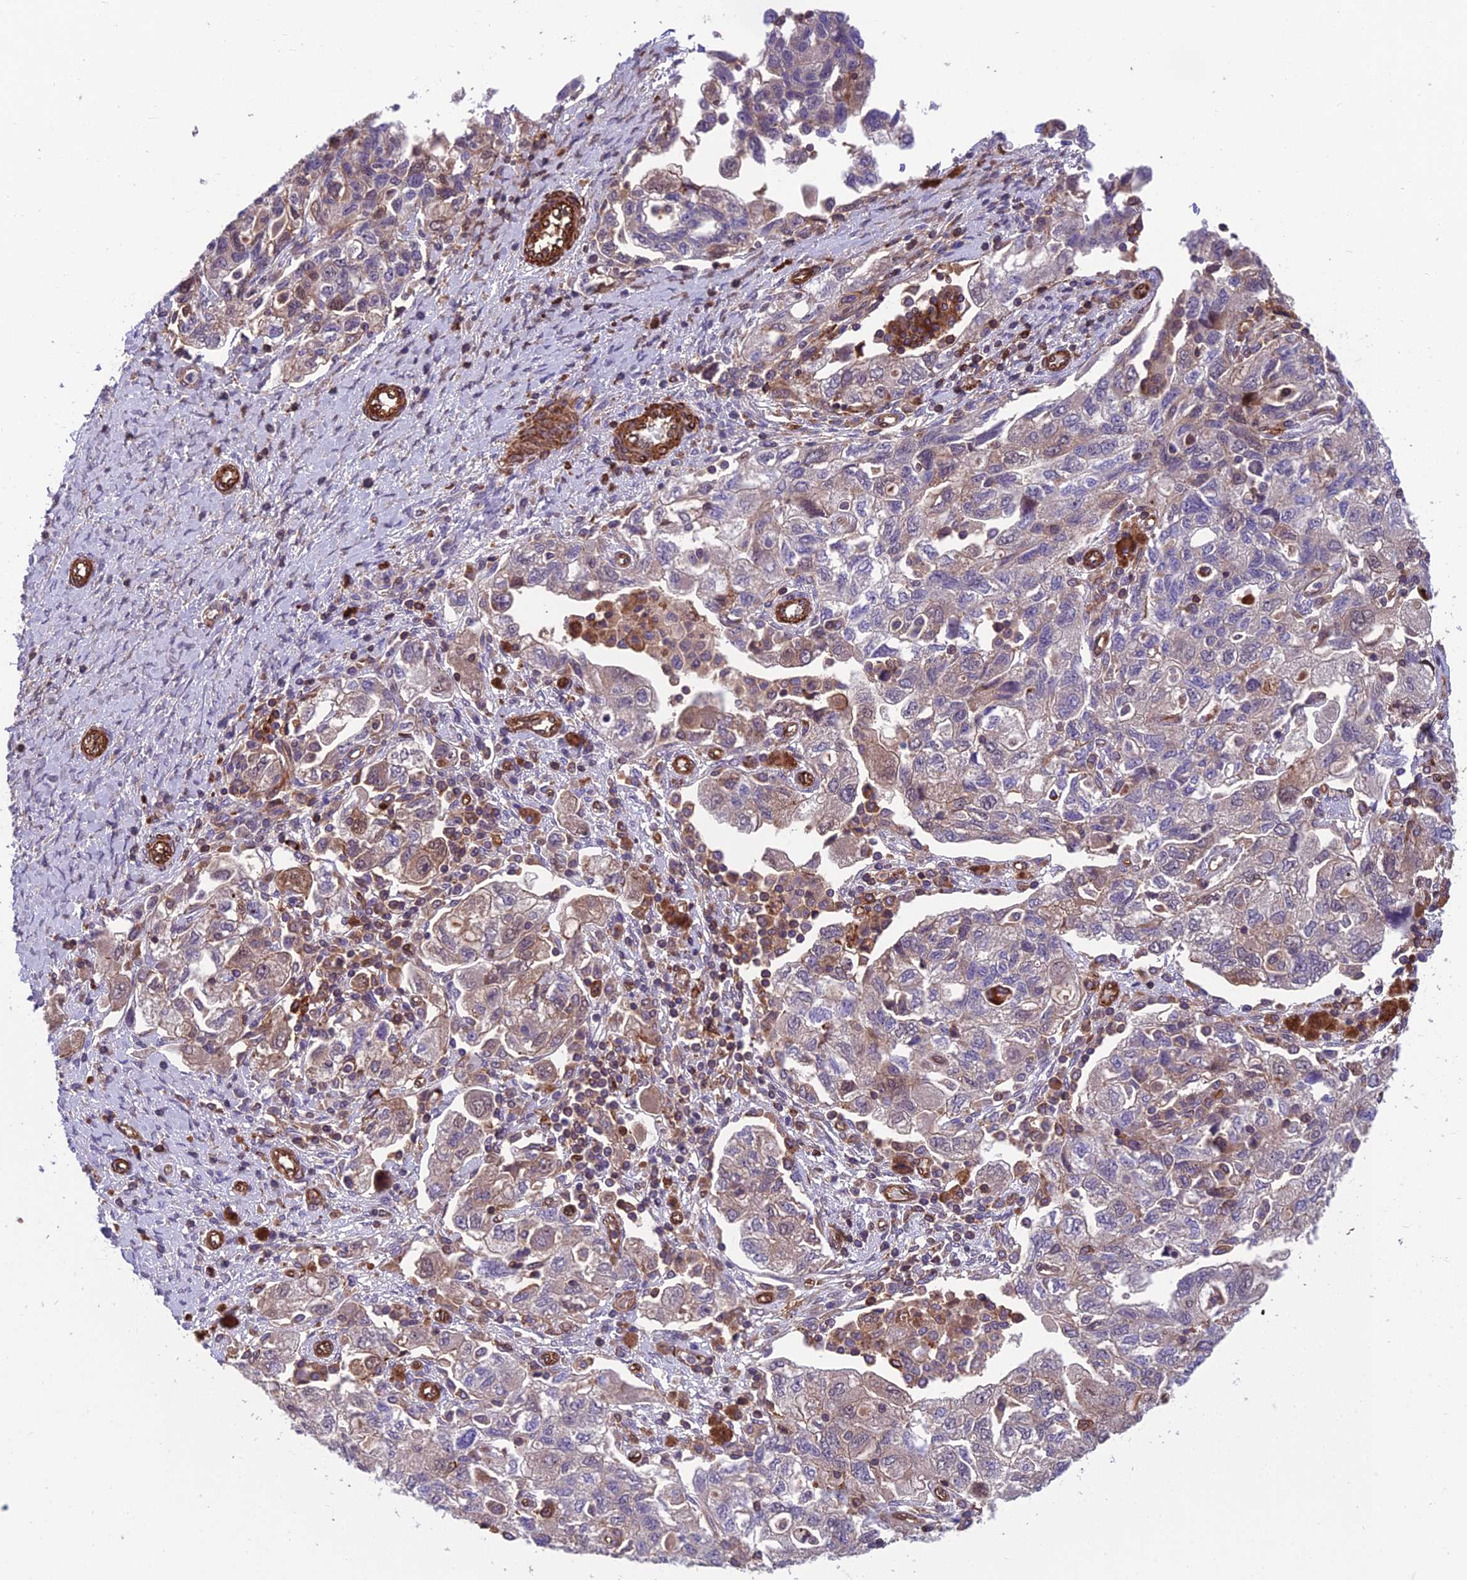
{"staining": {"intensity": "weak", "quantity": "<25%", "location": "cytoplasmic/membranous"}, "tissue": "ovarian cancer", "cell_type": "Tumor cells", "image_type": "cancer", "snomed": [{"axis": "morphology", "description": "Carcinoma, NOS"}, {"axis": "morphology", "description": "Cystadenocarcinoma, serous, NOS"}, {"axis": "topography", "description": "Ovary"}], "caption": "Image shows no significant protein expression in tumor cells of ovarian cancer (carcinoma).", "gene": "RTN4RL1", "patient": {"sex": "female", "age": 69}}